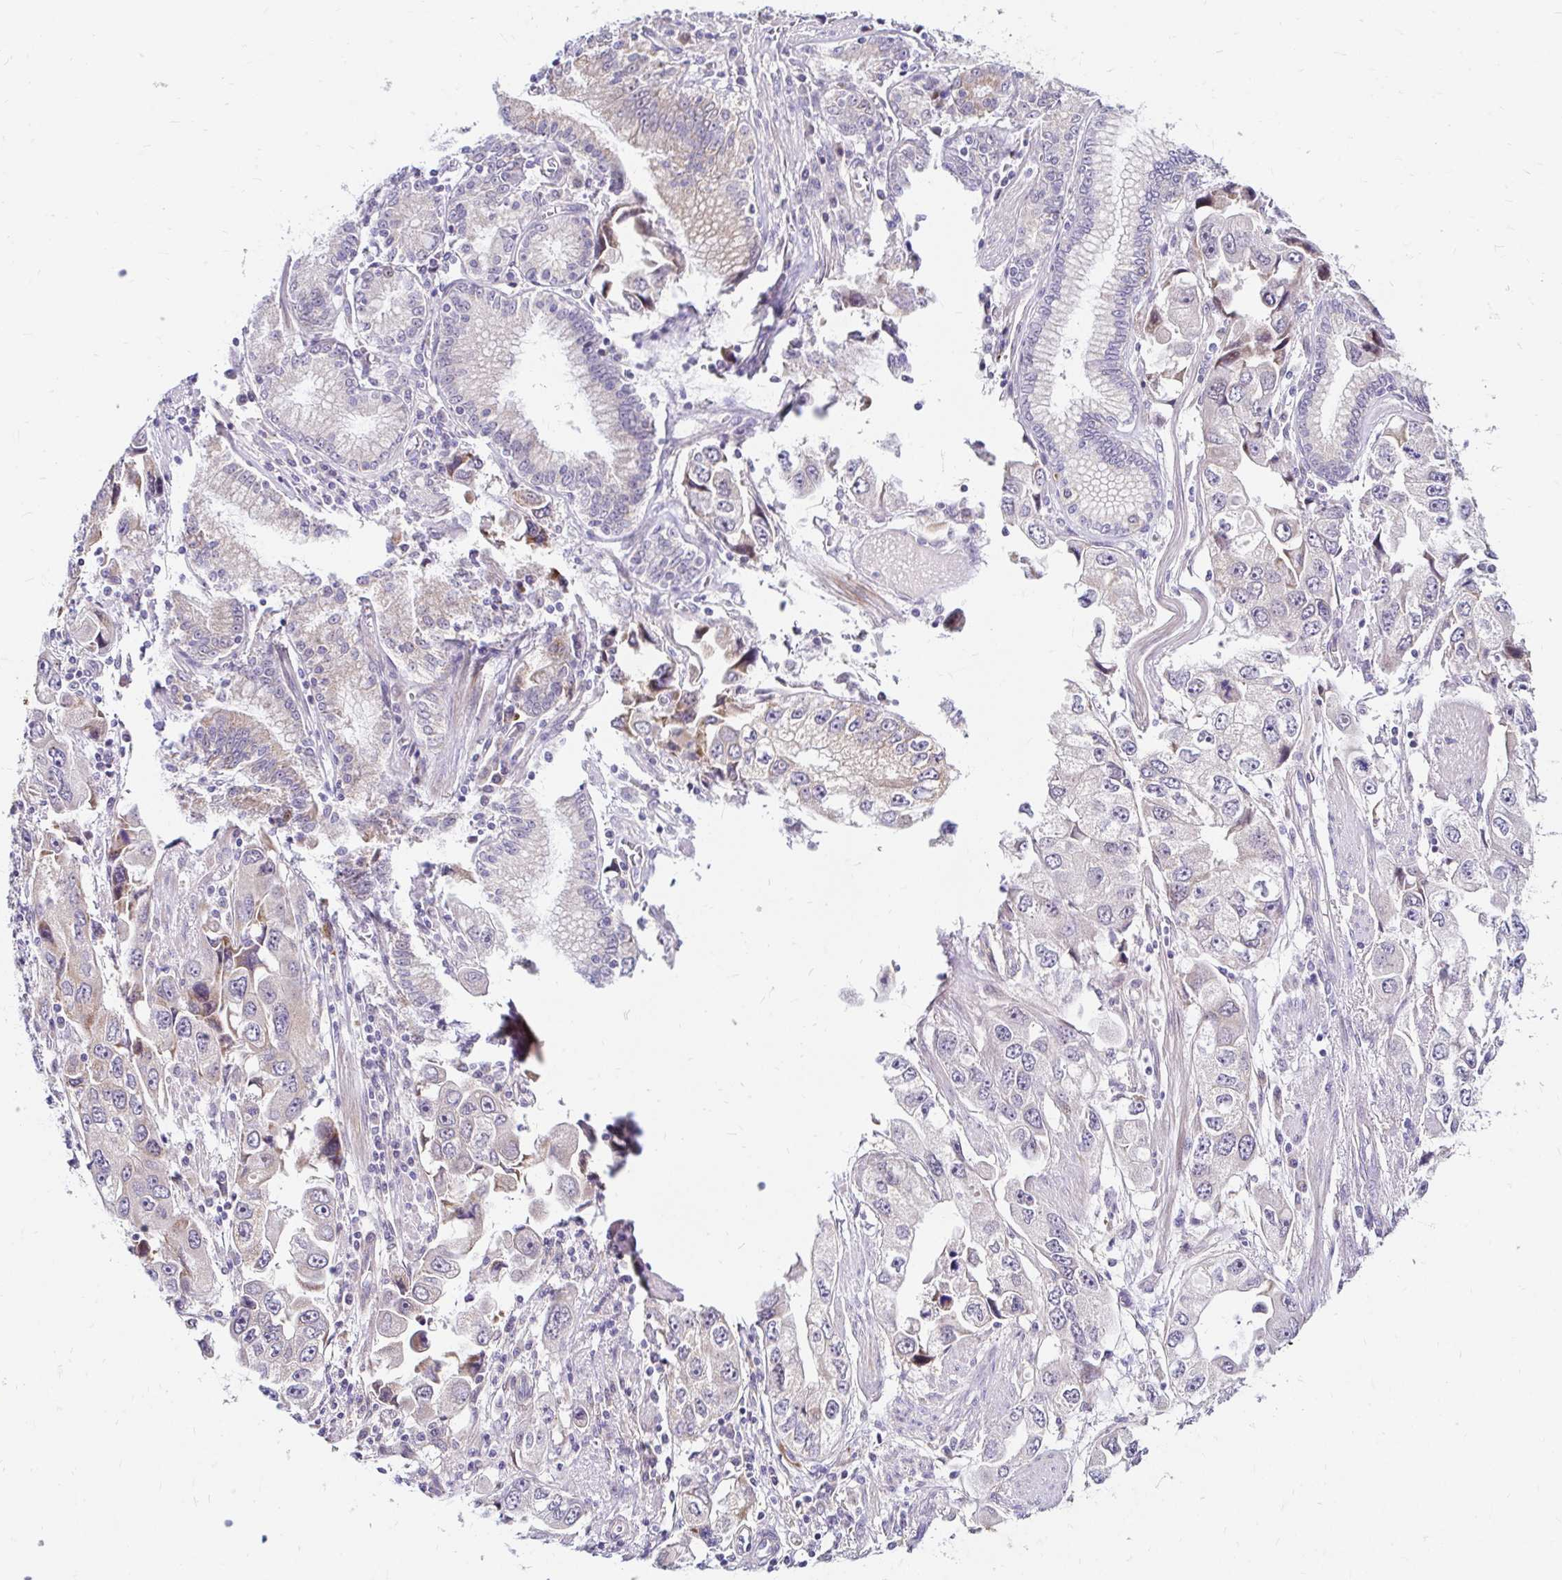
{"staining": {"intensity": "negative", "quantity": "none", "location": "none"}, "tissue": "stomach cancer", "cell_type": "Tumor cells", "image_type": "cancer", "snomed": [{"axis": "morphology", "description": "Adenocarcinoma, NOS"}, {"axis": "topography", "description": "Stomach, lower"}], "caption": "This is a histopathology image of immunohistochemistry staining of stomach cancer (adenocarcinoma), which shows no expression in tumor cells.", "gene": "GUCY1A1", "patient": {"sex": "female", "age": 93}}